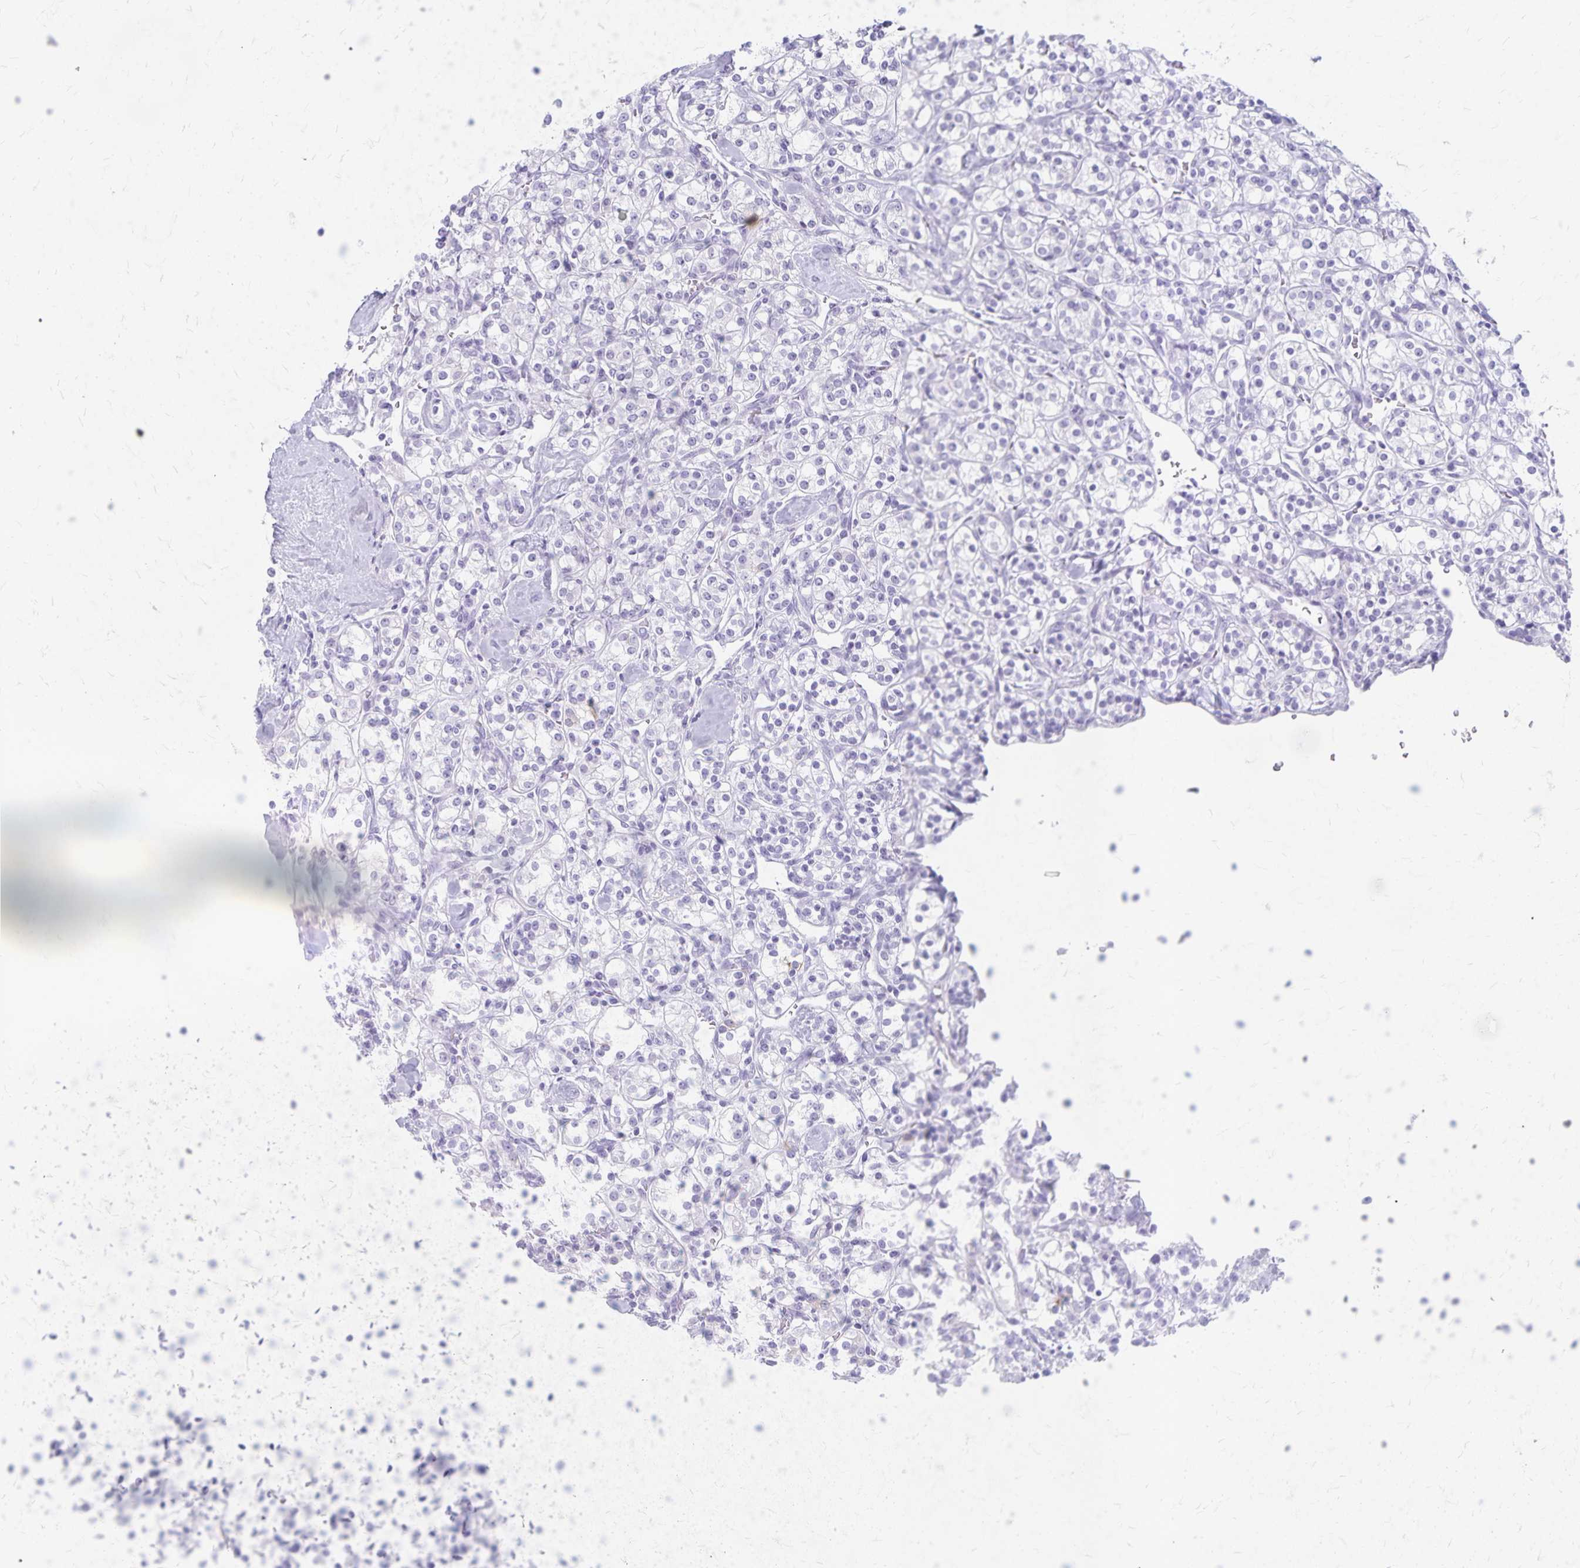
{"staining": {"intensity": "negative", "quantity": "none", "location": "none"}, "tissue": "renal cancer", "cell_type": "Tumor cells", "image_type": "cancer", "snomed": [{"axis": "morphology", "description": "Adenocarcinoma, NOS"}, {"axis": "topography", "description": "Kidney"}], "caption": "High magnification brightfield microscopy of renal adenocarcinoma stained with DAB (3,3'-diaminobenzidine) (brown) and counterstained with hematoxylin (blue): tumor cells show no significant staining.", "gene": "GPBAR1", "patient": {"sex": "male", "age": 77}}